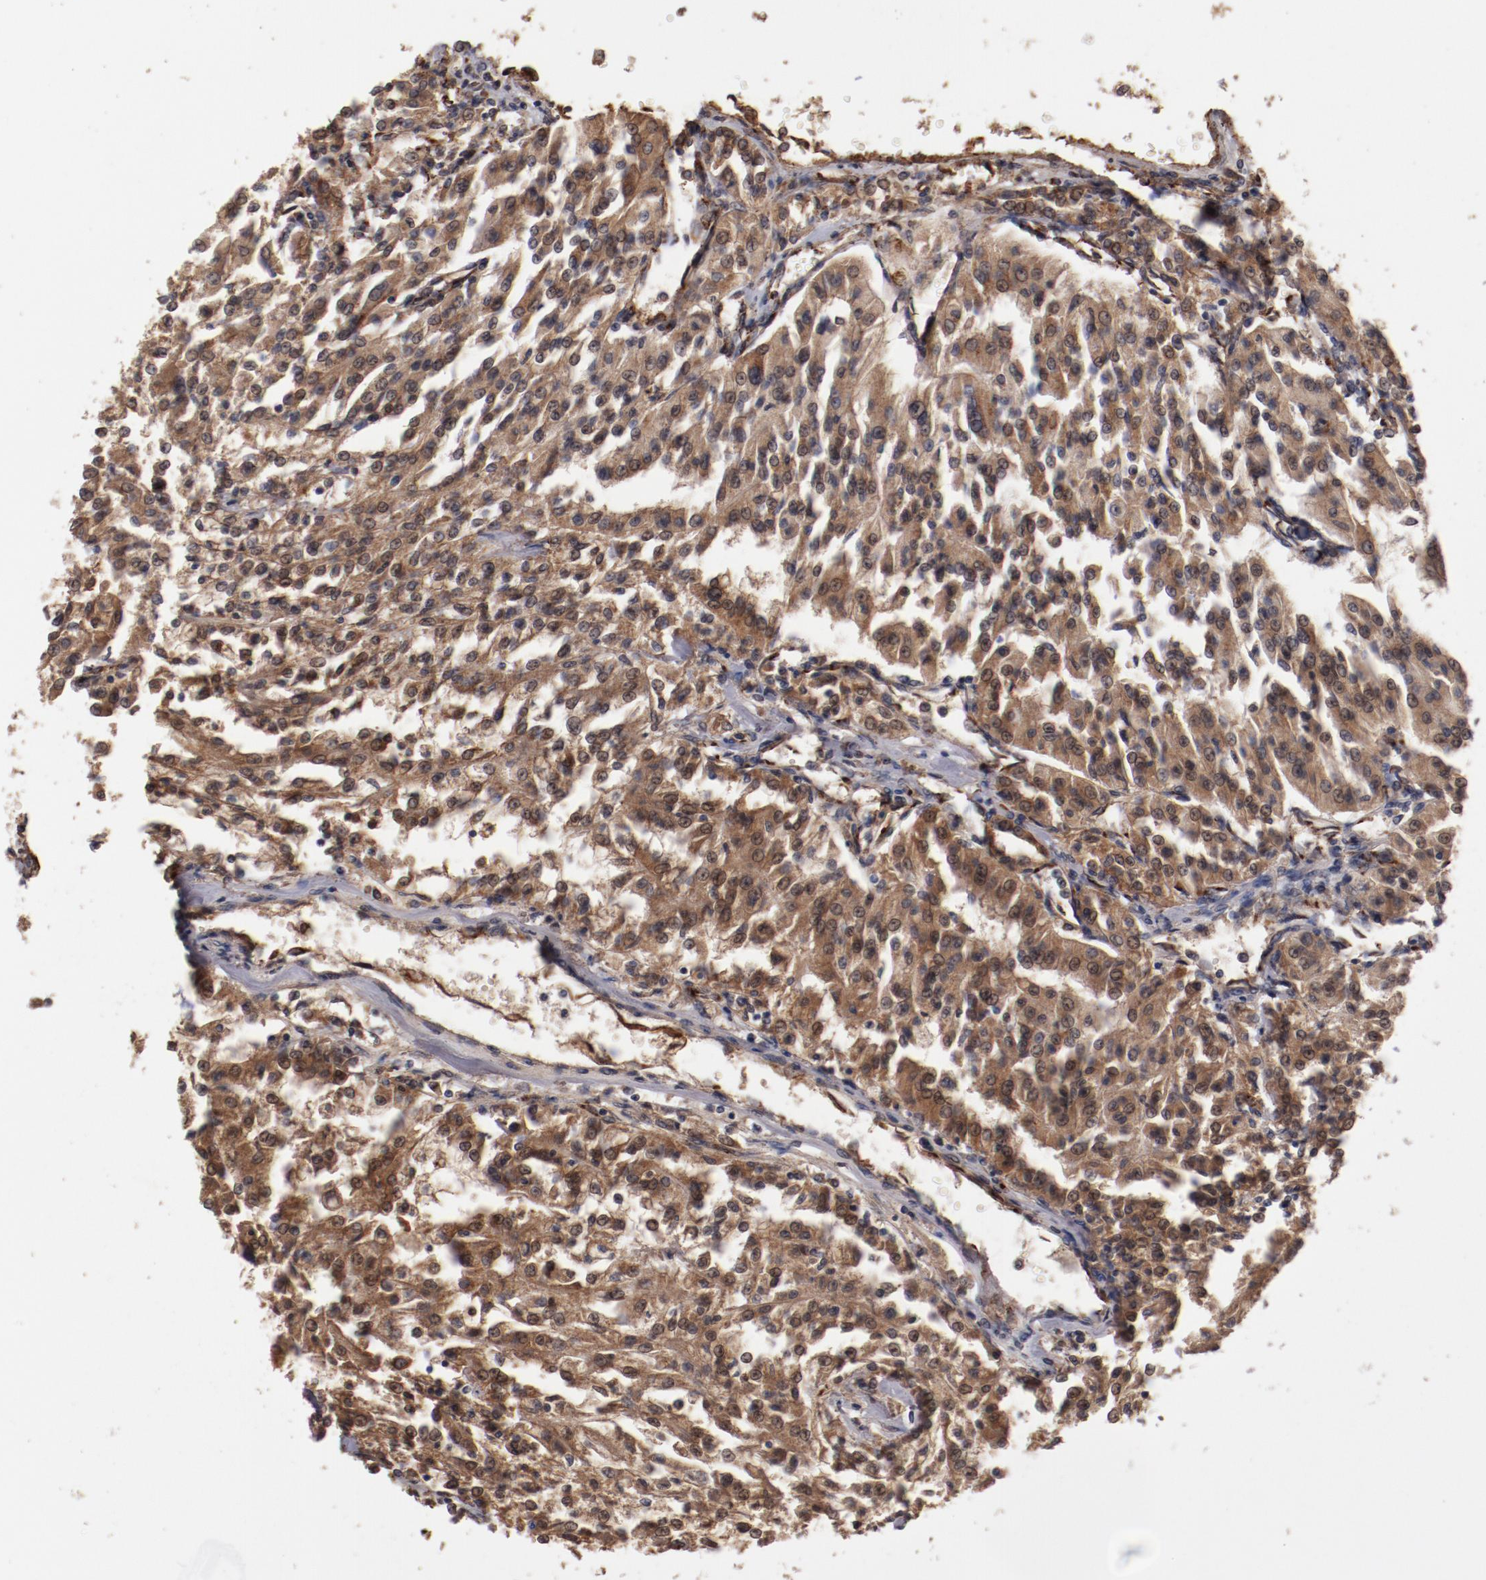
{"staining": {"intensity": "strong", "quantity": ">75%", "location": "cytoplasmic/membranous"}, "tissue": "renal cancer", "cell_type": "Tumor cells", "image_type": "cancer", "snomed": [{"axis": "morphology", "description": "Adenocarcinoma, NOS"}, {"axis": "topography", "description": "Kidney"}], "caption": "DAB (3,3'-diaminobenzidine) immunohistochemical staining of adenocarcinoma (renal) demonstrates strong cytoplasmic/membranous protein expression in about >75% of tumor cells. The staining is performed using DAB brown chromogen to label protein expression. The nuclei are counter-stained blue using hematoxylin.", "gene": "DIPK2B", "patient": {"sex": "male", "age": 78}}